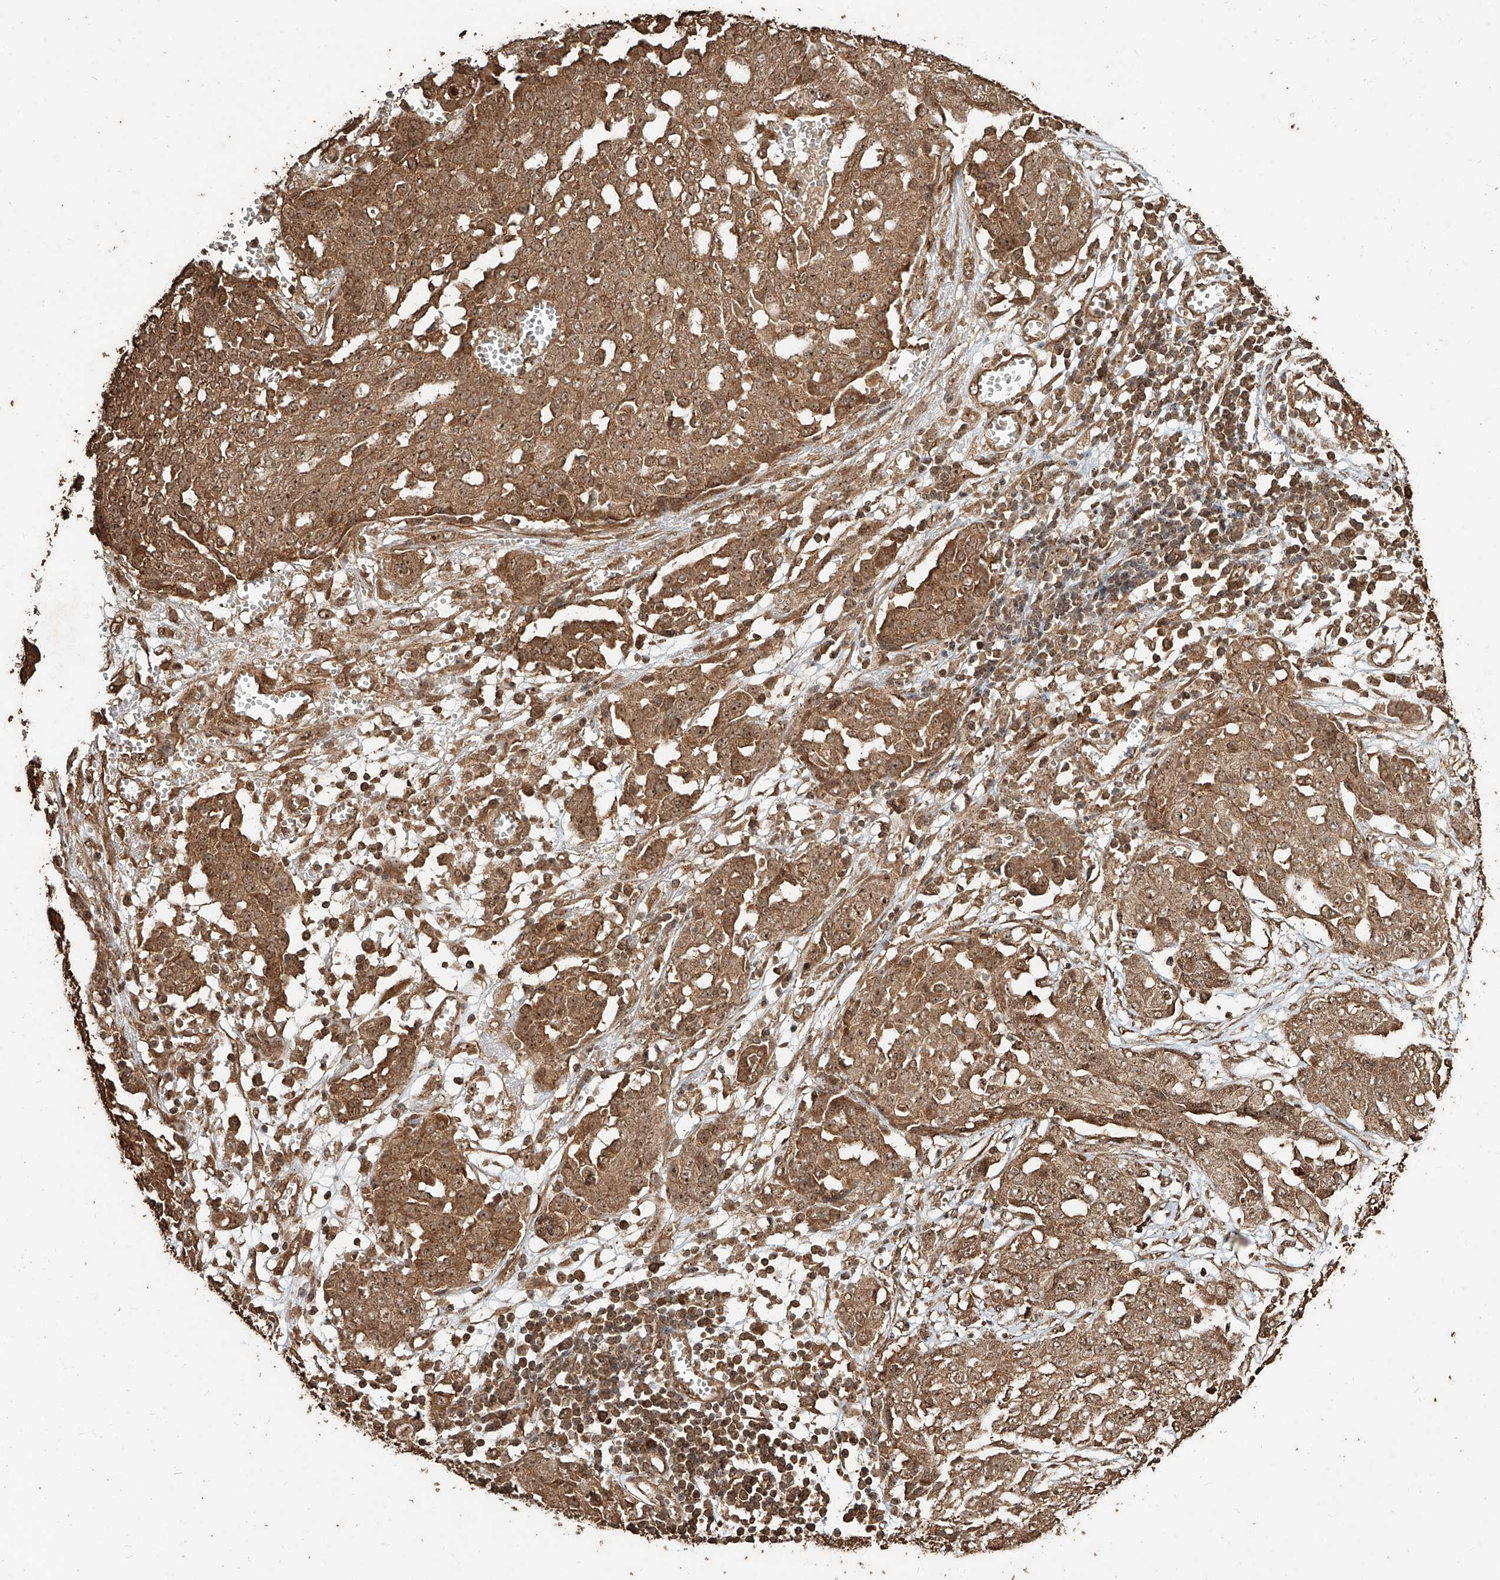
{"staining": {"intensity": "moderate", "quantity": ">75%", "location": "cytoplasmic/membranous,nuclear"}, "tissue": "ovarian cancer", "cell_type": "Tumor cells", "image_type": "cancer", "snomed": [{"axis": "morphology", "description": "Cystadenocarcinoma, serous, NOS"}, {"axis": "topography", "description": "Soft tissue"}, {"axis": "topography", "description": "Ovary"}], "caption": "Ovarian serous cystadenocarcinoma stained with a brown dye exhibits moderate cytoplasmic/membranous and nuclear positive staining in about >75% of tumor cells.", "gene": "ZNF660", "patient": {"sex": "female", "age": 57}}